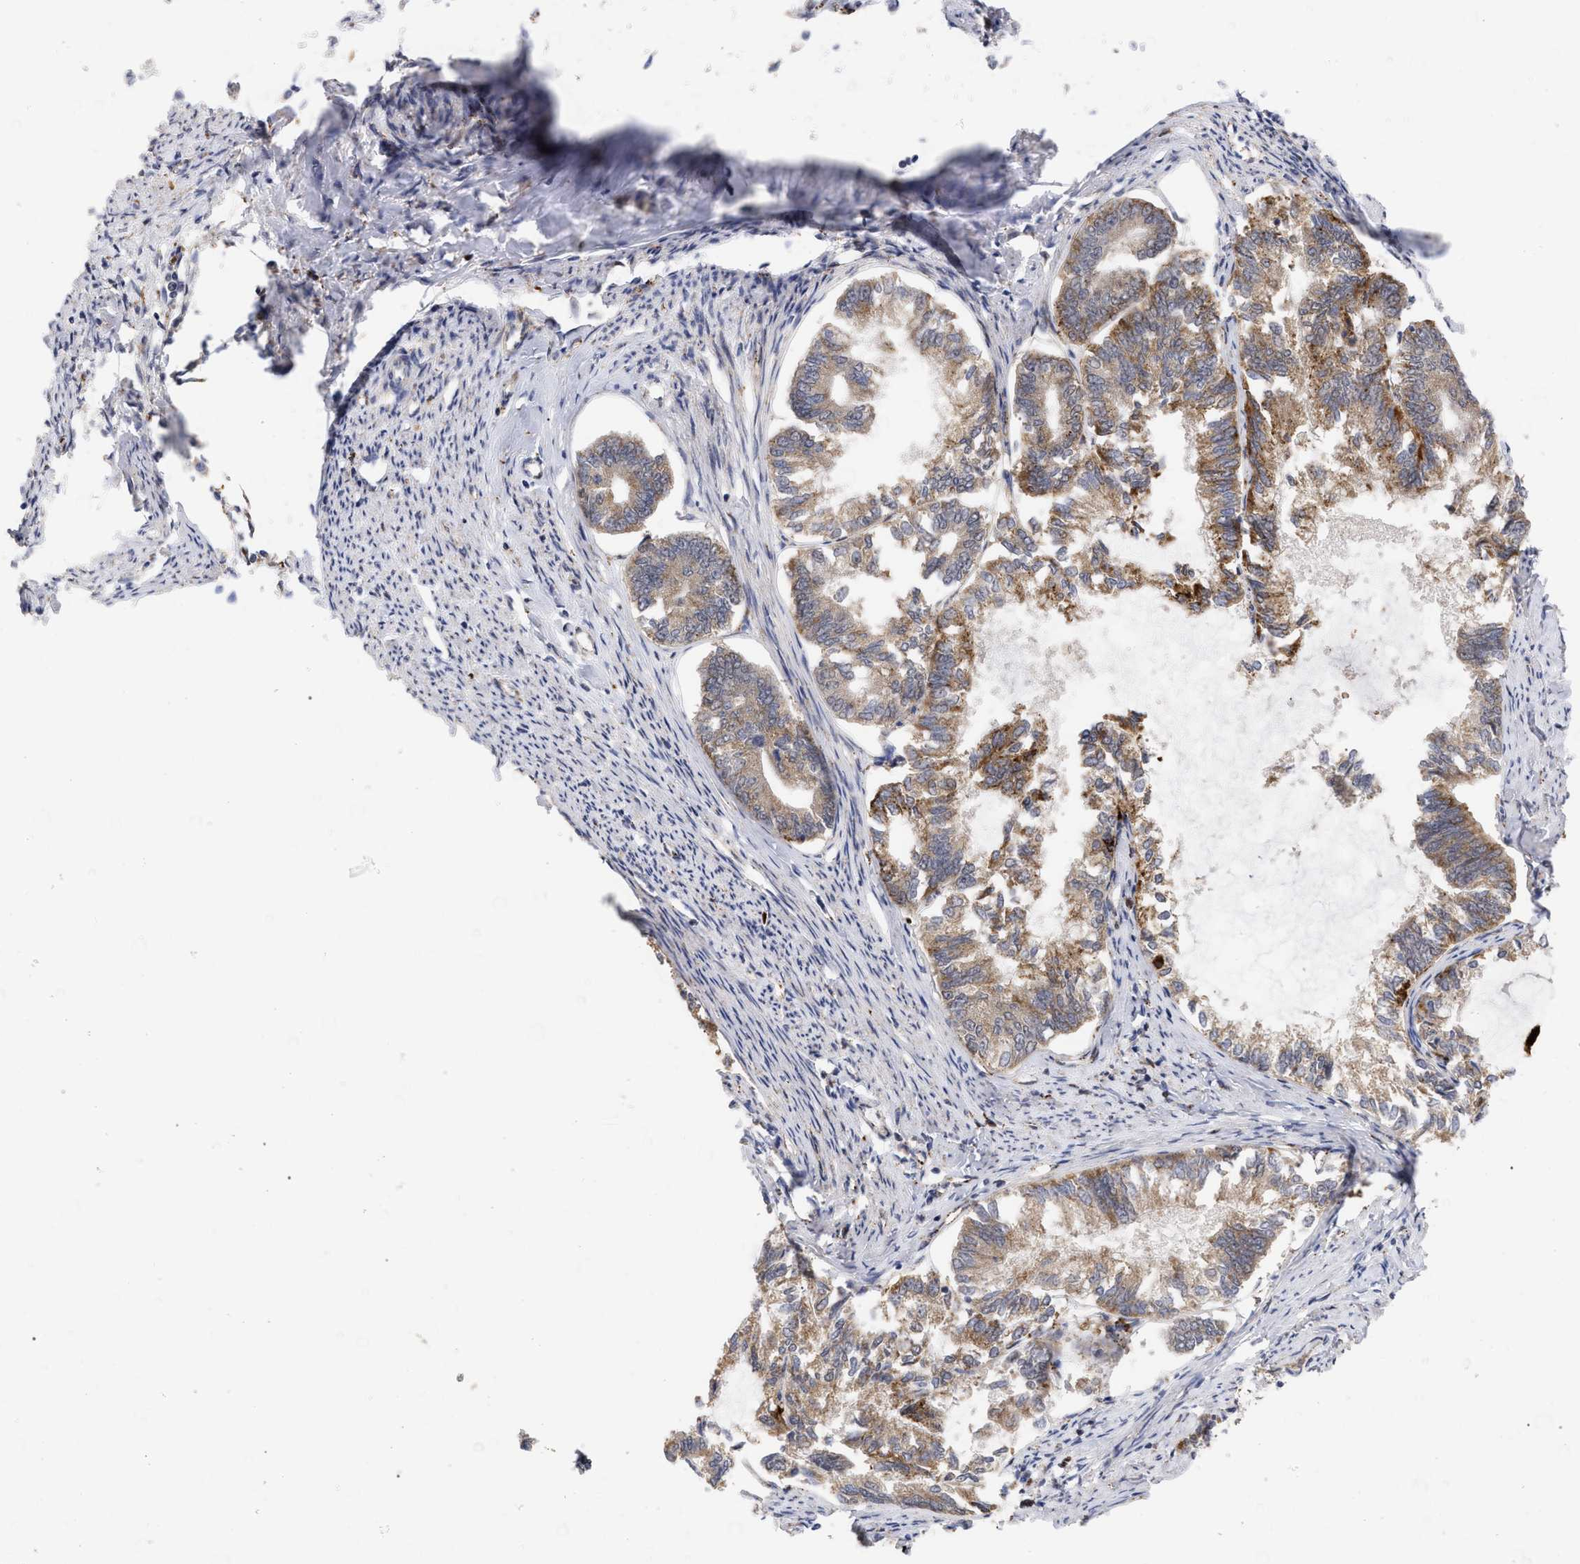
{"staining": {"intensity": "moderate", "quantity": ">75%", "location": "cytoplasmic/membranous"}, "tissue": "endometrial cancer", "cell_type": "Tumor cells", "image_type": "cancer", "snomed": [{"axis": "morphology", "description": "Adenocarcinoma, NOS"}, {"axis": "topography", "description": "Endometrium"}], "caption": "Immunohistochemistry (DAB (3,3'-diaminobenzidine)) staining of endometrial adenocarcinoma demonstrates moderate cytoplasmic/membranous protein expression in about >75% of tumor cells.", "gene": "UPF1", "patient": {"sex": "female", "age": 86}}